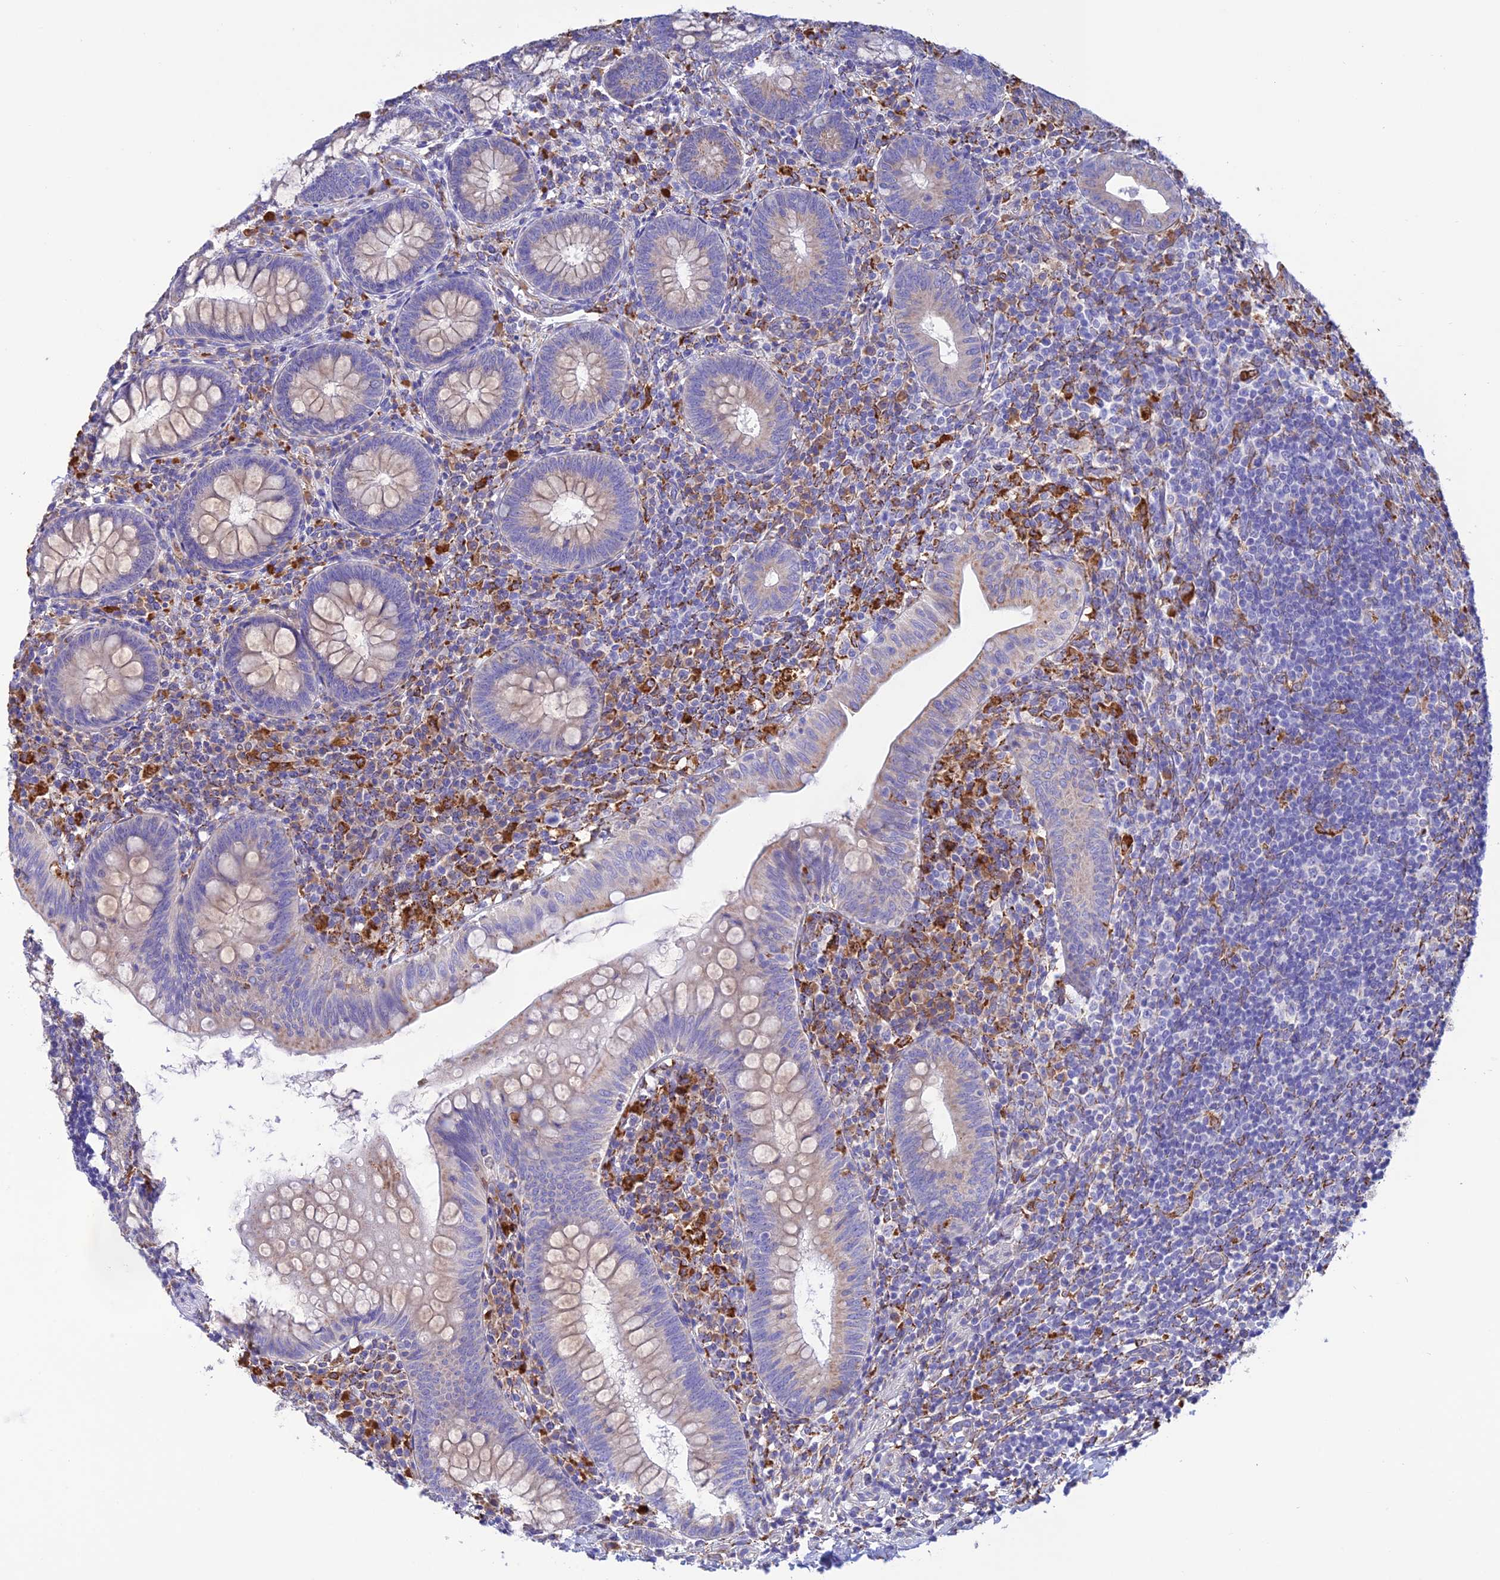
{"staining": {"intensity": "weak", "quantity": "<25%", "location": "cytoplasmic/membranous"}, "tissue": "appendix", "cell_type": "Glandular cells", "image_type": "normal", "snomed": [{"axis": "morphology", "description": "Normal tissue, NOS"}, {"axis": "topography", "description": "Appendix"}], "caption": "Immunohistochemical staining of benign appendix displays no significant staining in glandular cells. (DAB (3,3'-diaminobenzidine) IHC with hematoxylin counter stain).", "gene": "ENSG00000255439", "patient": {"sex": "male", "age": 14}}